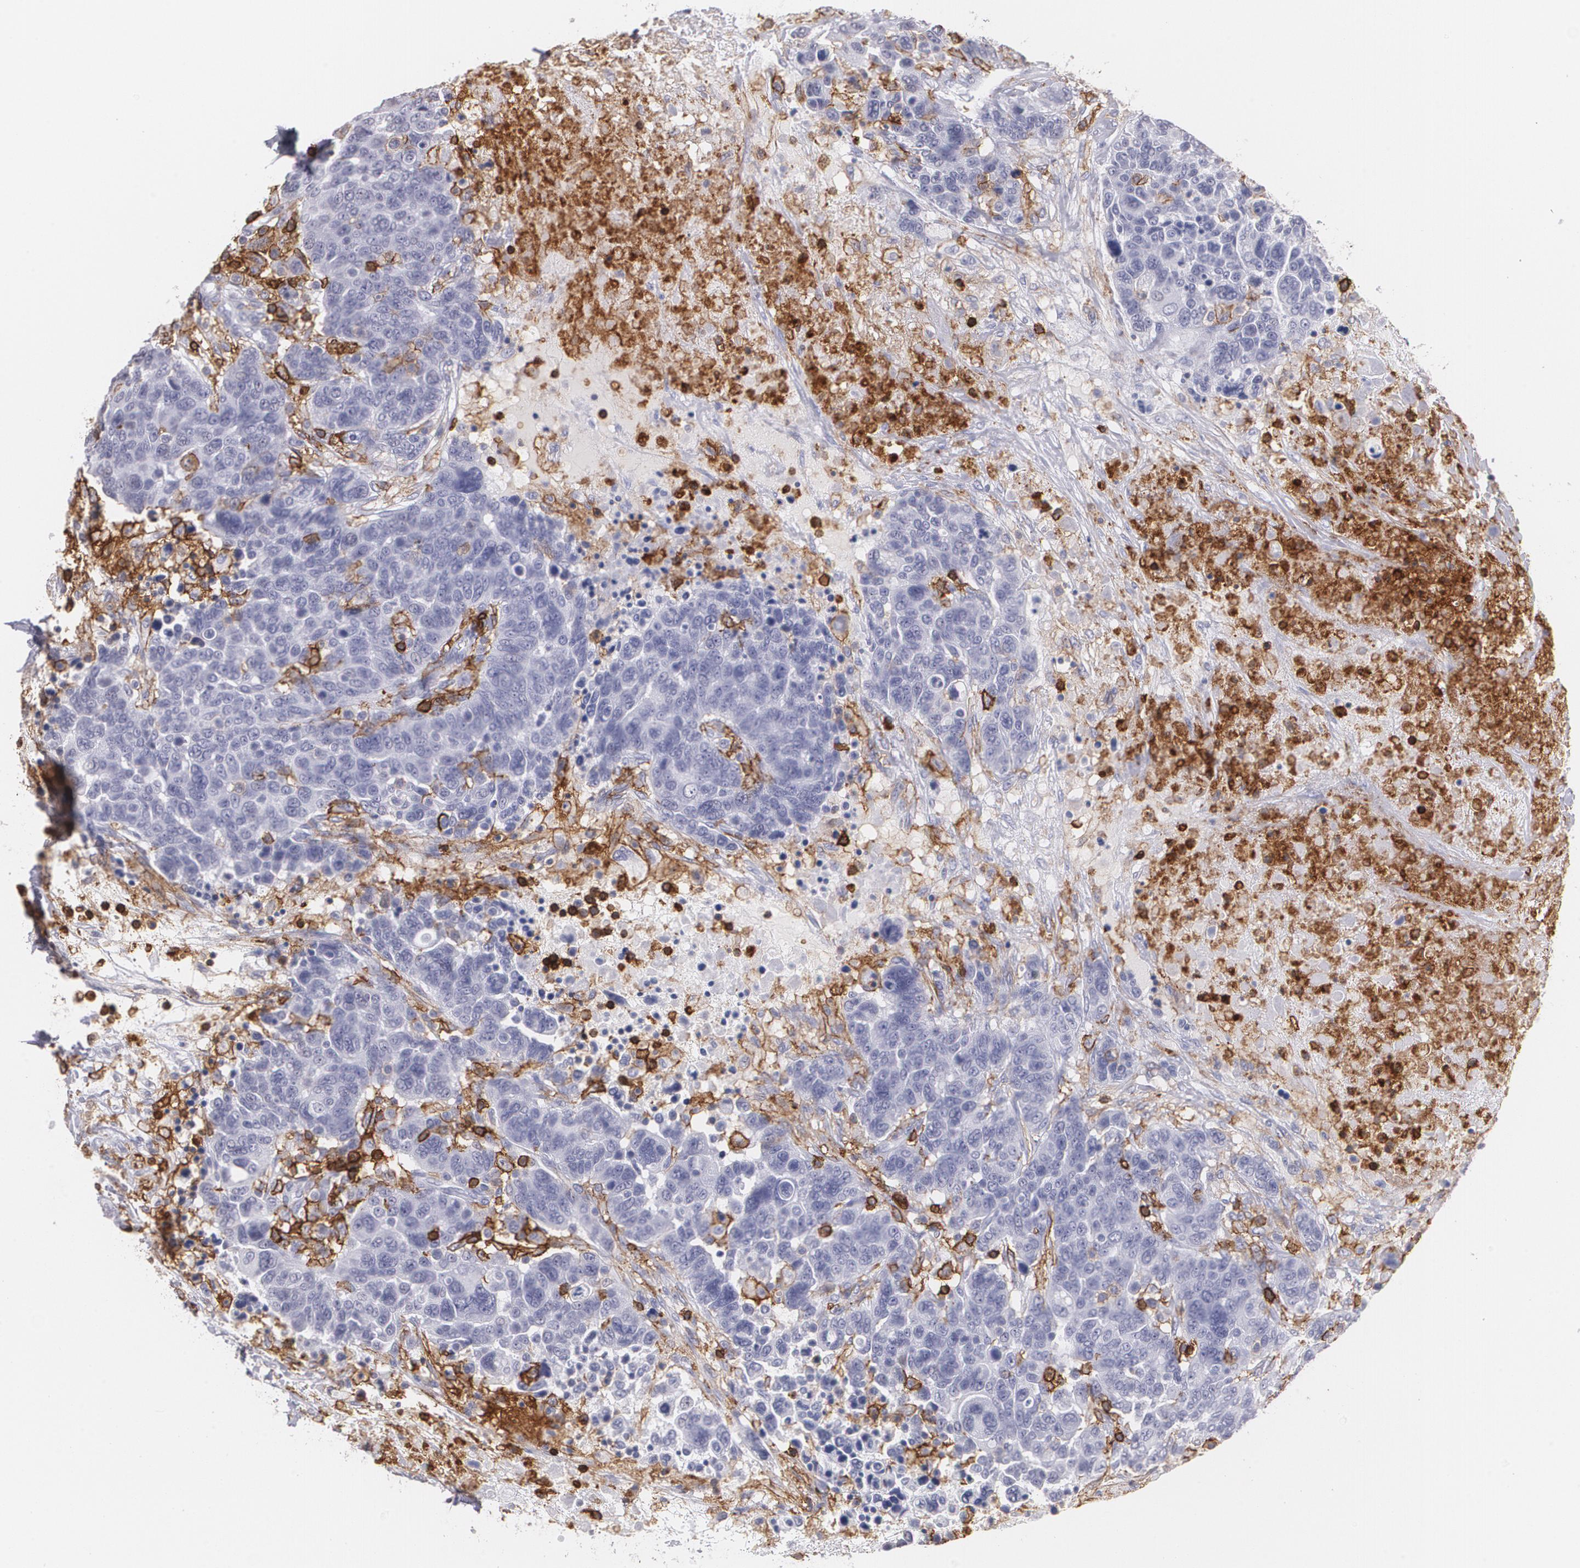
{"staining": {"intensity": "negative", "quantity": "none", "location": "none"}, "tissue": "breast cancer", "cell_type": "Tumor cells", "image_type": "cancer", "snomed": [{"axis": "morphology", "description": "Duct carcinoma"}, {"axis": "topography", "description": "Breast"}], "caption": "The IHC micrograph has no significant expression in tumor cells of breast invasive ductal carcinoma tissue.", "gene": "PTPRC", "patient": {"sex": "female", "age": 37}}